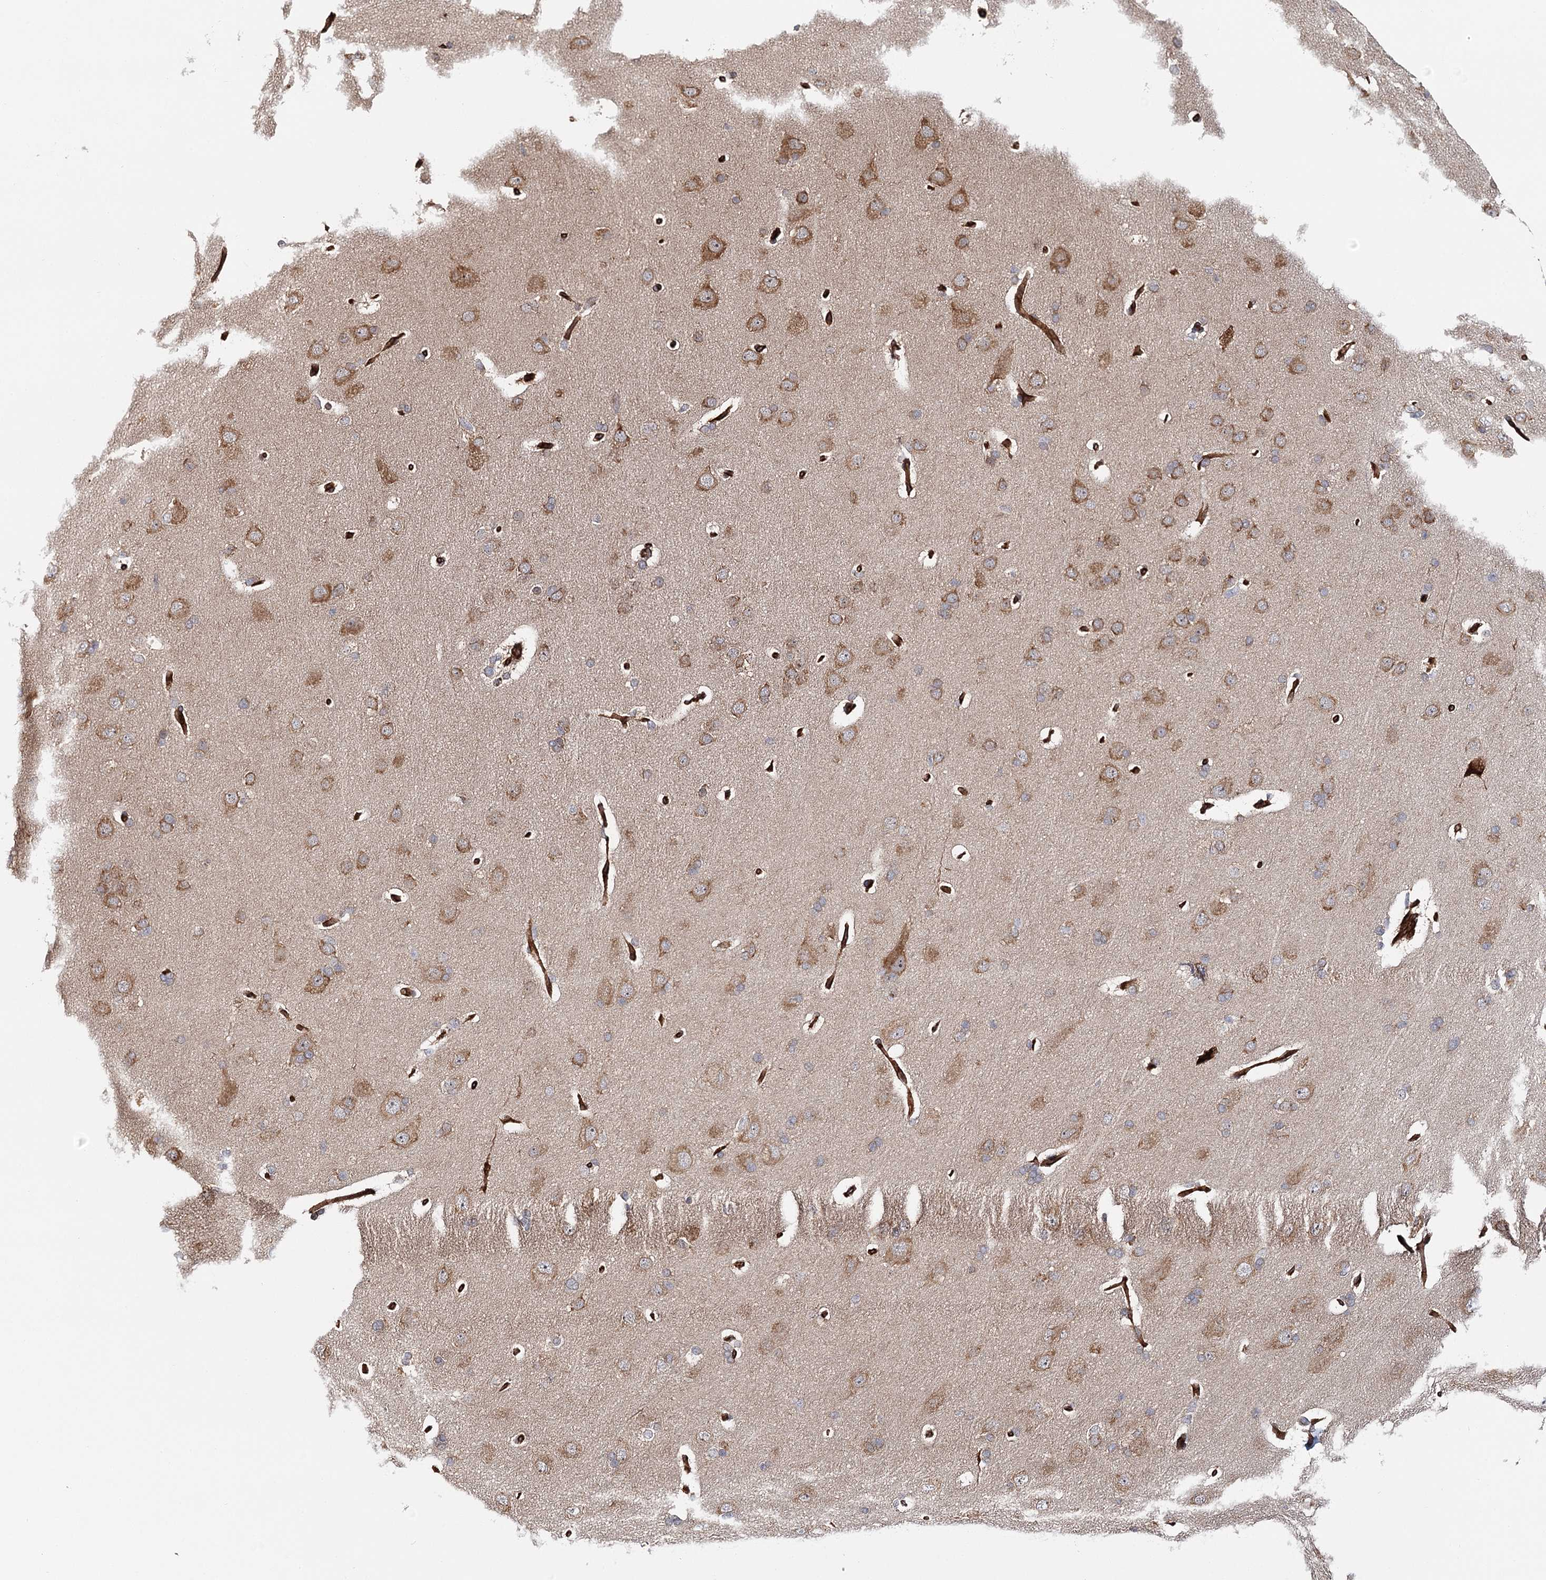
{"staining": {"intensity": "strong", "quantity": ">75%", "location": "cytoplasmic/membranous"}, "tissue": "cerebral cortex", "cell_type": "Endothelial cells", "image_type": "normal", "snomed": [{"axis": "morphology", "description": "Normal tissue, NOS"}, {"axis": "topography", "description": "Cerebral cortex"}], "caption": "A high-resolution histopathology image shows IHC staining of normal cerebral cortex, which exhibits strong cytoplasmic/membranous positivity in about >75% of endothelial cells.", "gene": "MKNK1", "patient": {"sex": "male", "age": 62}}